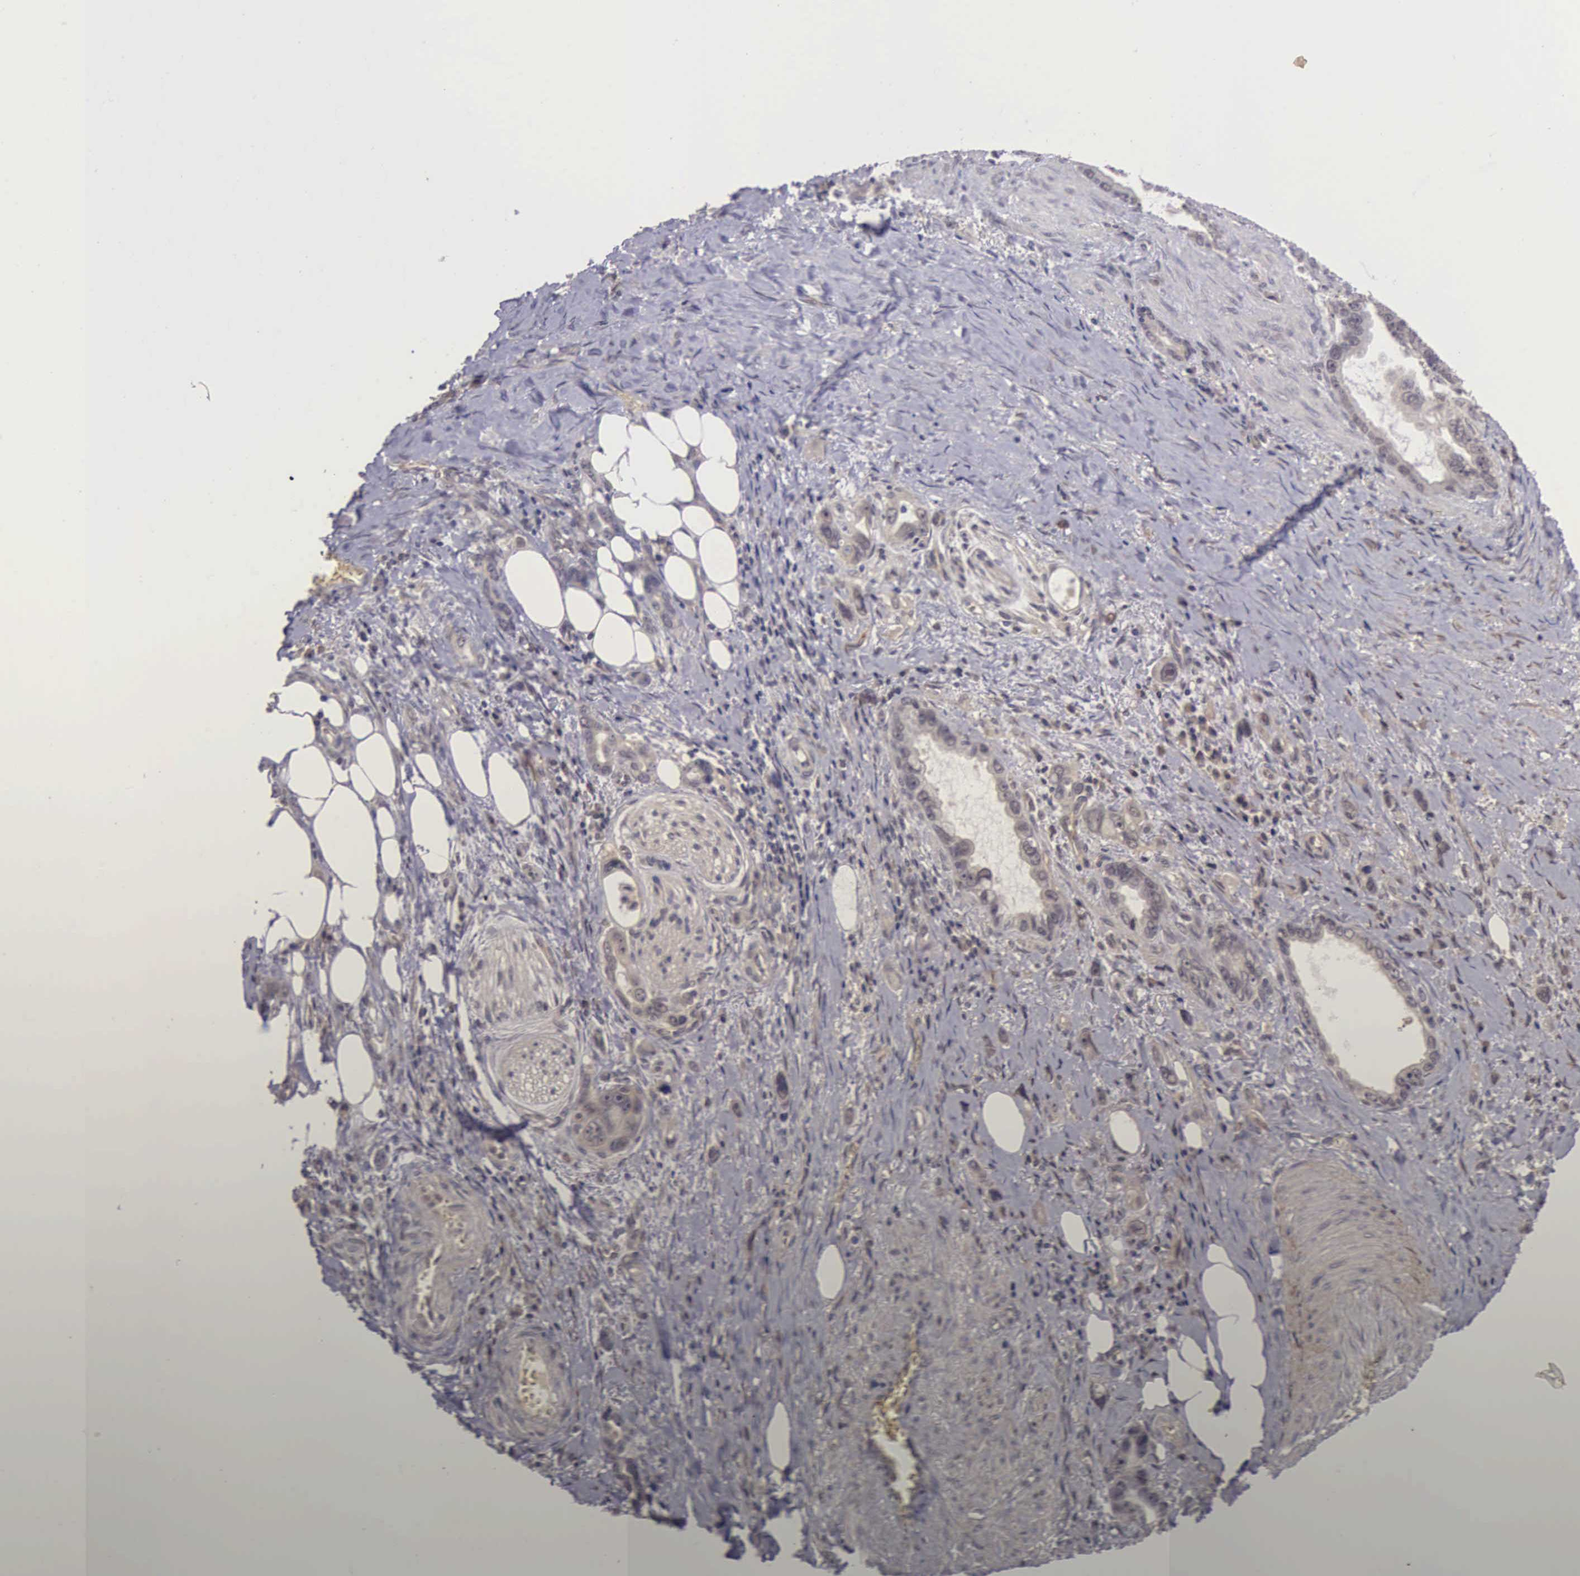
{"staining": {"intensity": "weak", "quantity": "25%-75%", "location": "cytoplasmic/membranous"}, "tissue": "stomach cancer", "cell_type": "Tumor cells", "image_type": "cancer", "snomed": [{"axis": "morphology", "description": "Adenocarcinoma, NOS"}, {"axis": "topography", "description": "Stomach"}], "caption": "Brown immunohistochemical staining in human adenocarcinoma (stomach) reveals weak cytoplasmic/membranous positivity in approximately 25%-75% of tumor cells. The staining was performed using DAB (3,3'-diaminobenzidine) to visualize the protein expression in brown, while the nuclei were stained in blue with hematoxylin (Magnification: 20x).", "gene": "VASH1", "patient": {"sex": "male", "age": 78}}